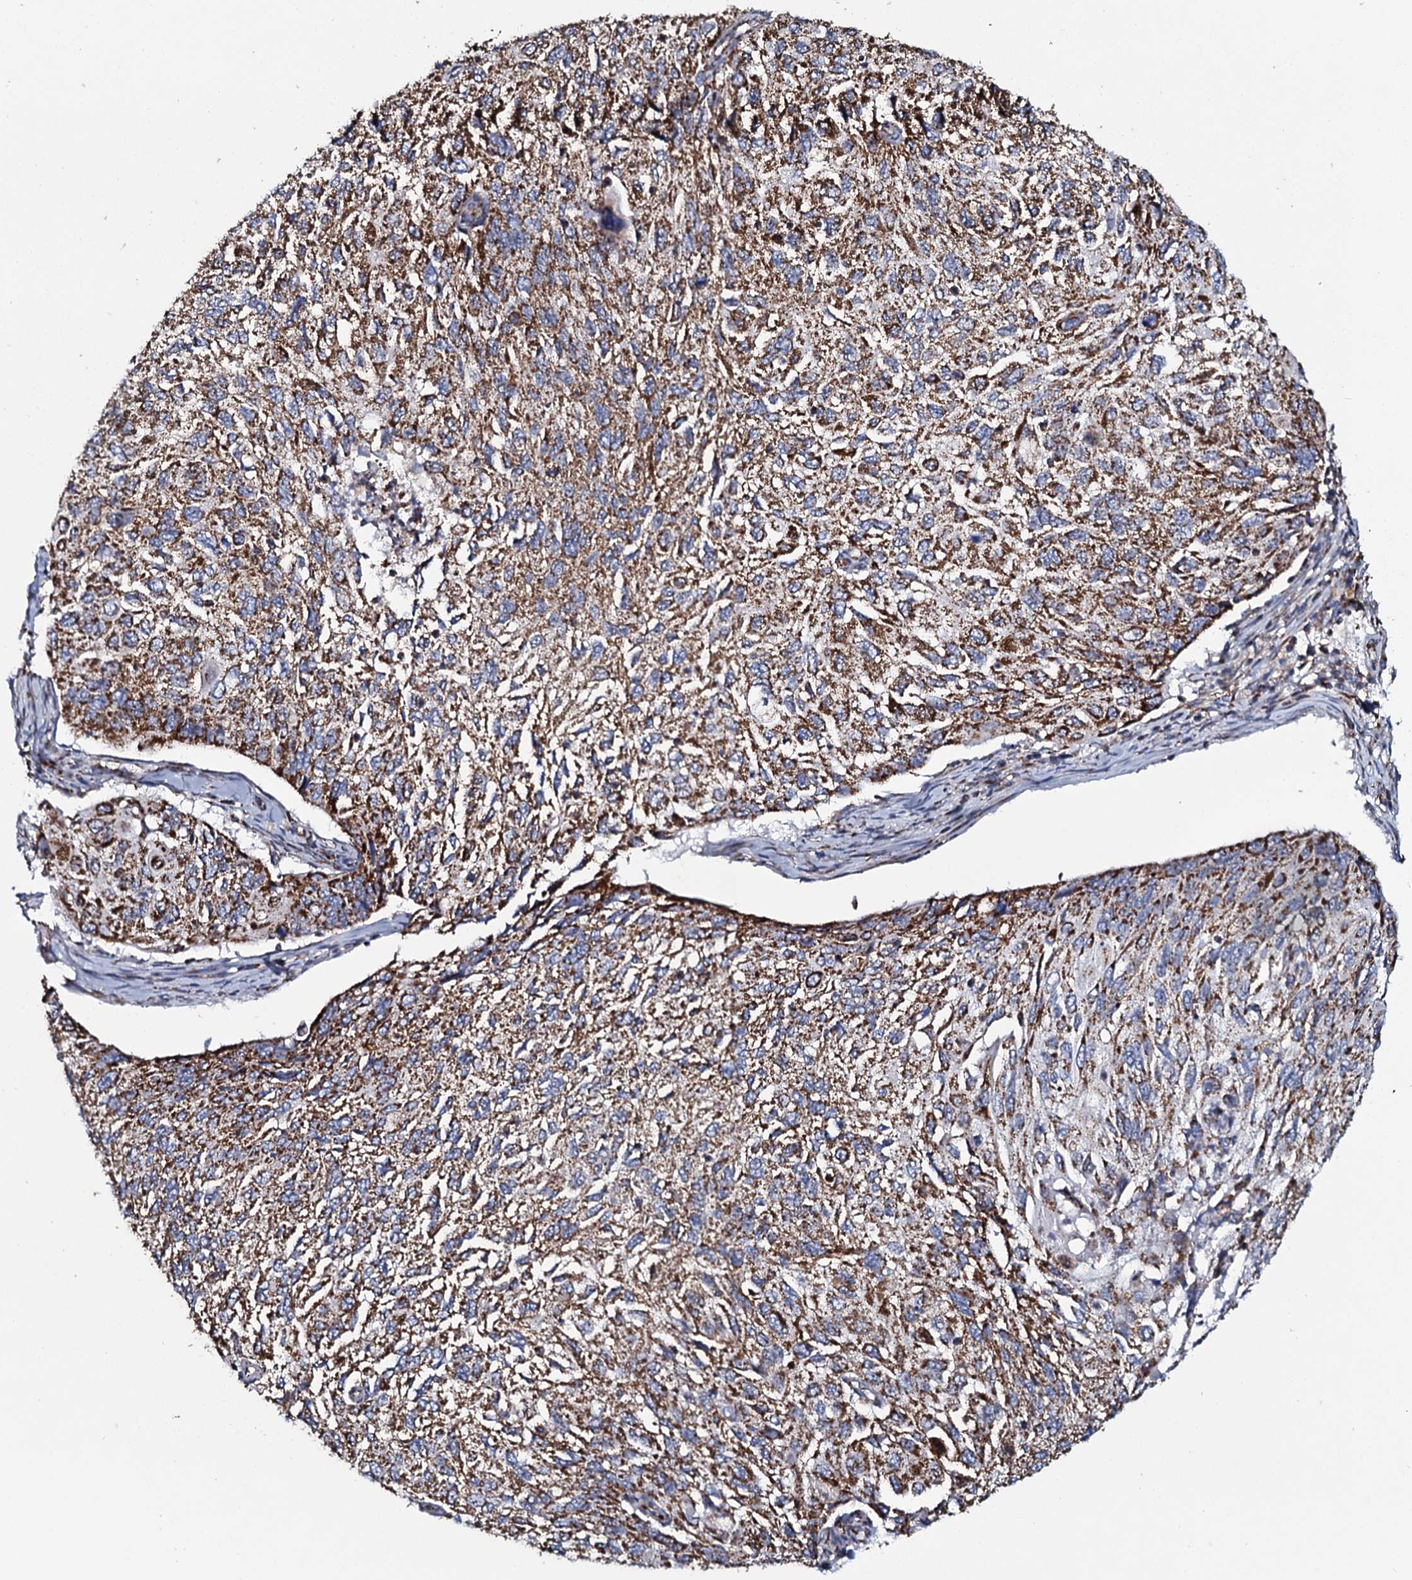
{"staining": {"intensity": "moderate", "quantity": ">75%", "location": "cytoplasmic/membranous"}, "tissue": "cervical cancer", "cell_type": "Tumor cells", "image_type": "cancer", "snomed": [{"axis": "morphology", "description": "Squamous cell carcinoma, NOS"}, {"axis": "topography", "description": "Cervix"}], "caption": "Protein expression analysis of cervical squamous cell carcinoma shows moderate cytoplasmic/membranous staining in approximately >75% of tumor cells.", "gene": "EVC2", "patient": {"sex": "female", "age": 70}}